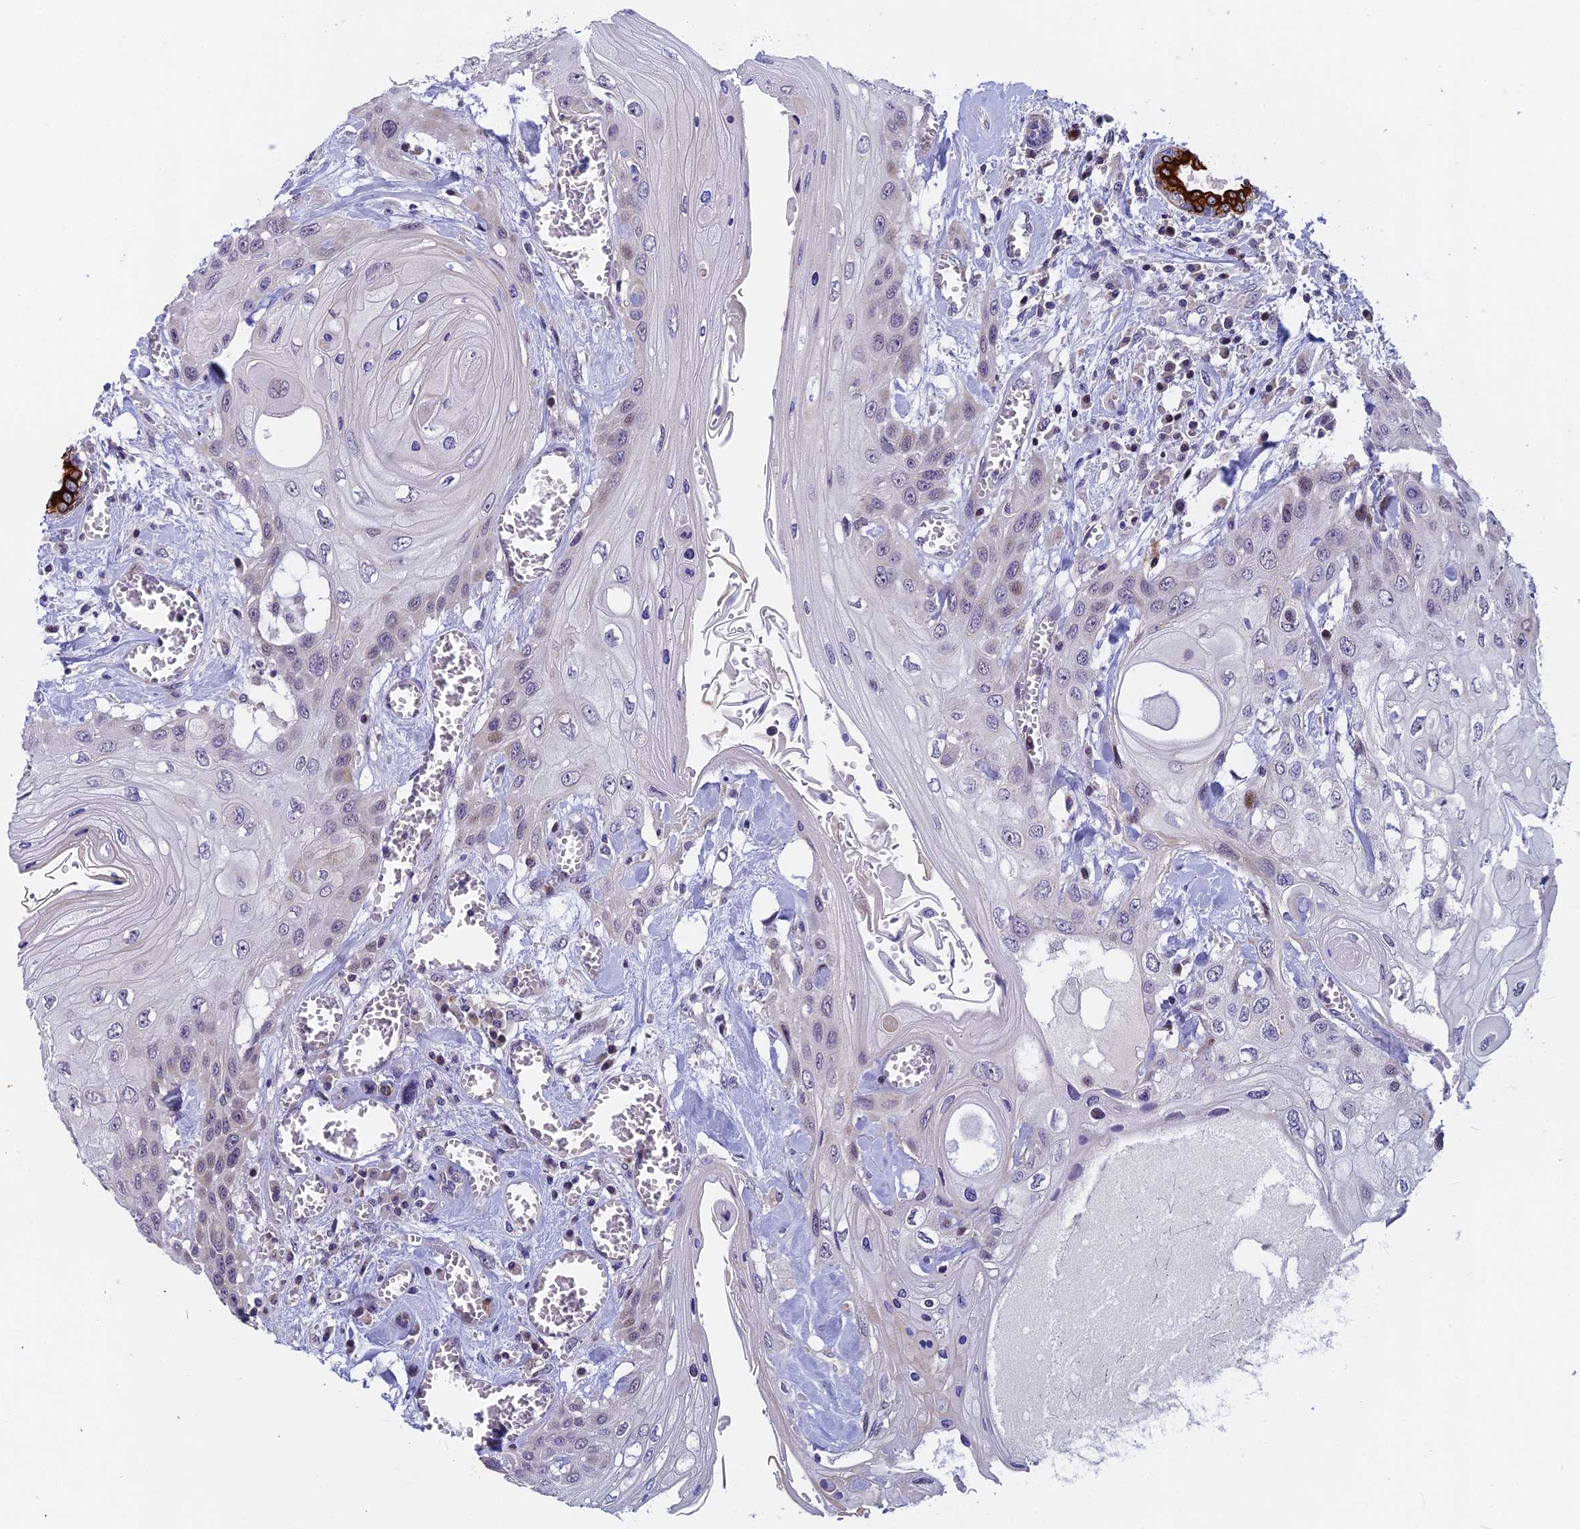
{"staining": {"intensity": "negative", "quantity": "none", "location": "none"}, "tissue": "head and neck cancer", "cell_type": "Tumor cells", "image_type": "cancer", "snomed": [{"axis": "morphology", "description": "Squamous cell carcinoma, NOS"}, {"axis": "topography", "description": "Head-Neck"}], "caption": "Head and neck squamous cell carcinoma was stained to show a protein in brown. There is no significant positivity in tumor cells. (Brightfield microscopy of DAB immunohistochemistry (IHC) at high magnification).", "gene": "ANKRD34B", "patient": {"sex": "female", "age": 43}}